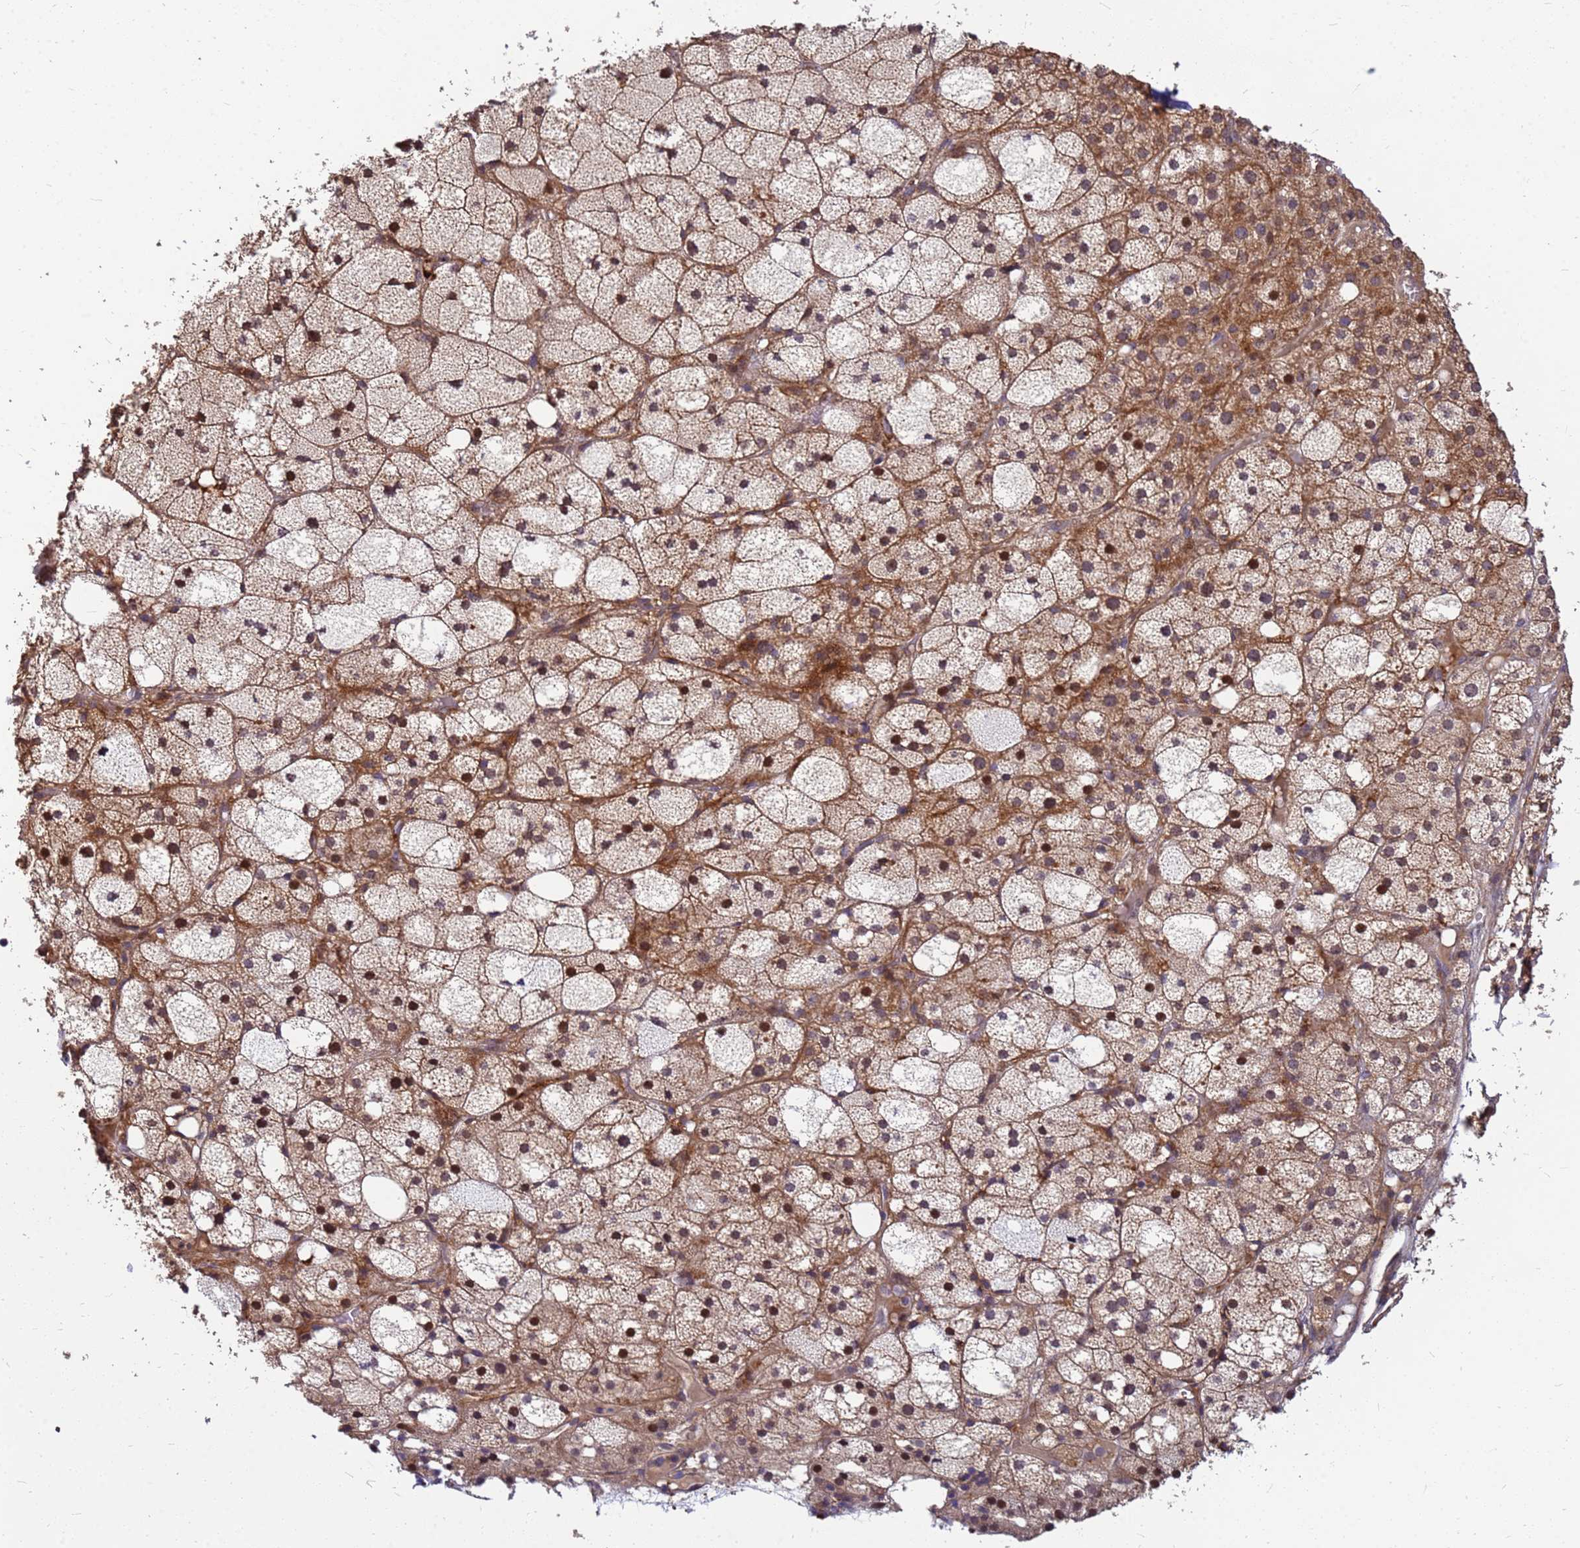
{"staining": {"intensity": "moderate", "quantity": ">75%", "location": "cytoplasmic/membranous,nuclear"}, "tissue": "adrenal gland", "cell_type": "Glandular cells", "image_type": "normal", "snomed": [{"axis": "morphology", "description": "Normal tissue, NOS"}, {"axis": "topography", "description": "Adrenal gland"}], "caption": "Human adrenal gland stained with a brown dye shows moderate cytoplasmic/membranous,nuclear positive expression in approximately >75% of glandular cells.", "gene": "DUS4L", "patient": {"sex": "female", "age": 61}}